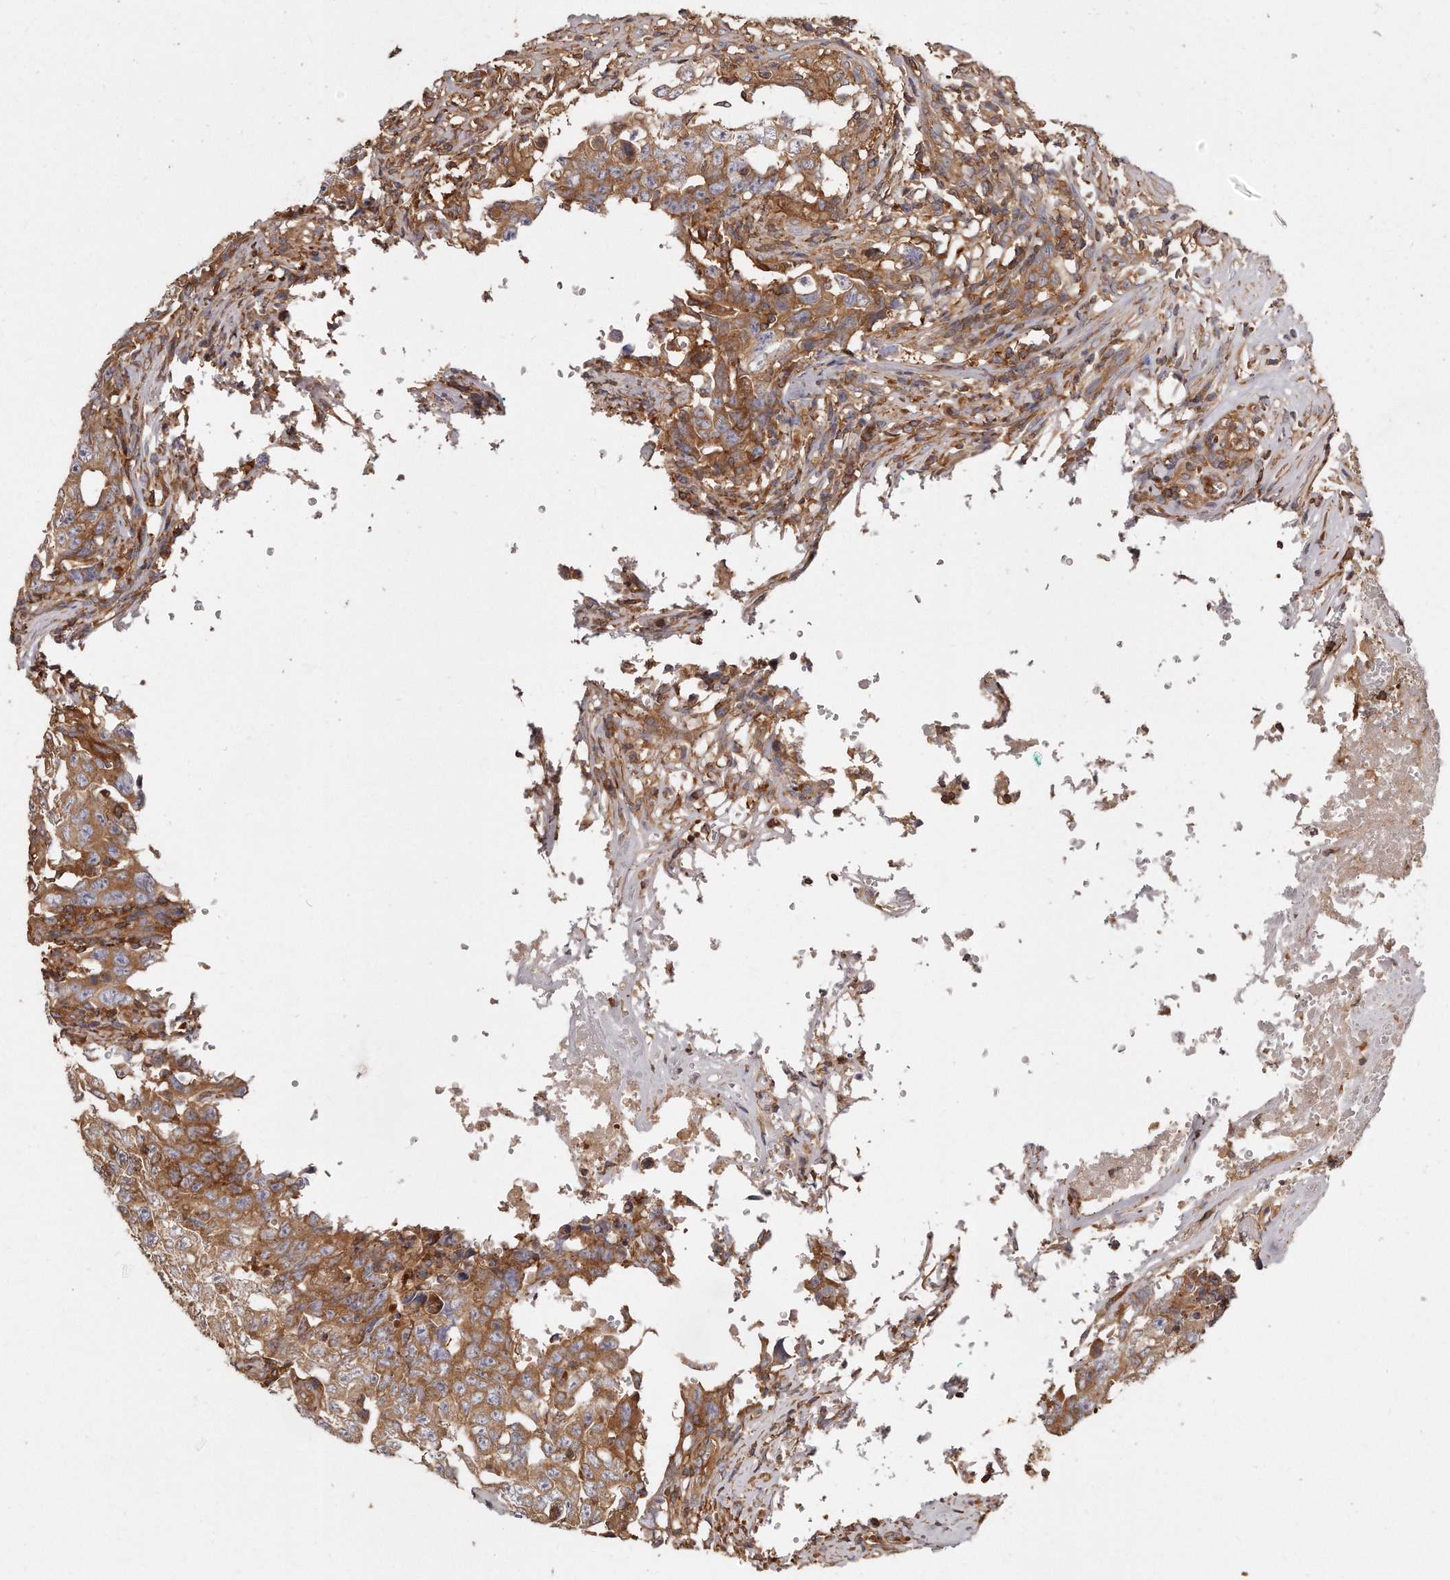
{"staining": {"intensity": "moderate", "quantity": ">75%", "location": "cytoplasmic/membranous"}, "tissue": "testis cancer", "cell_type": "Tumor cells", "image_type": "cancer", "snomed": [{"axis": "morphology", "description": "Carcinoma, Embryonal, NOS"}, {"axis": "topography", "description": "Testis"}], "caption": "Testis cancer (embryonal carcinoma) stained for a protein (brown) displays moderate cytoplasmic/membranous positive staining in about >75% of tumor cells.", "gene": "CAP1", "patient": {"sex": "male", "age": 26}}